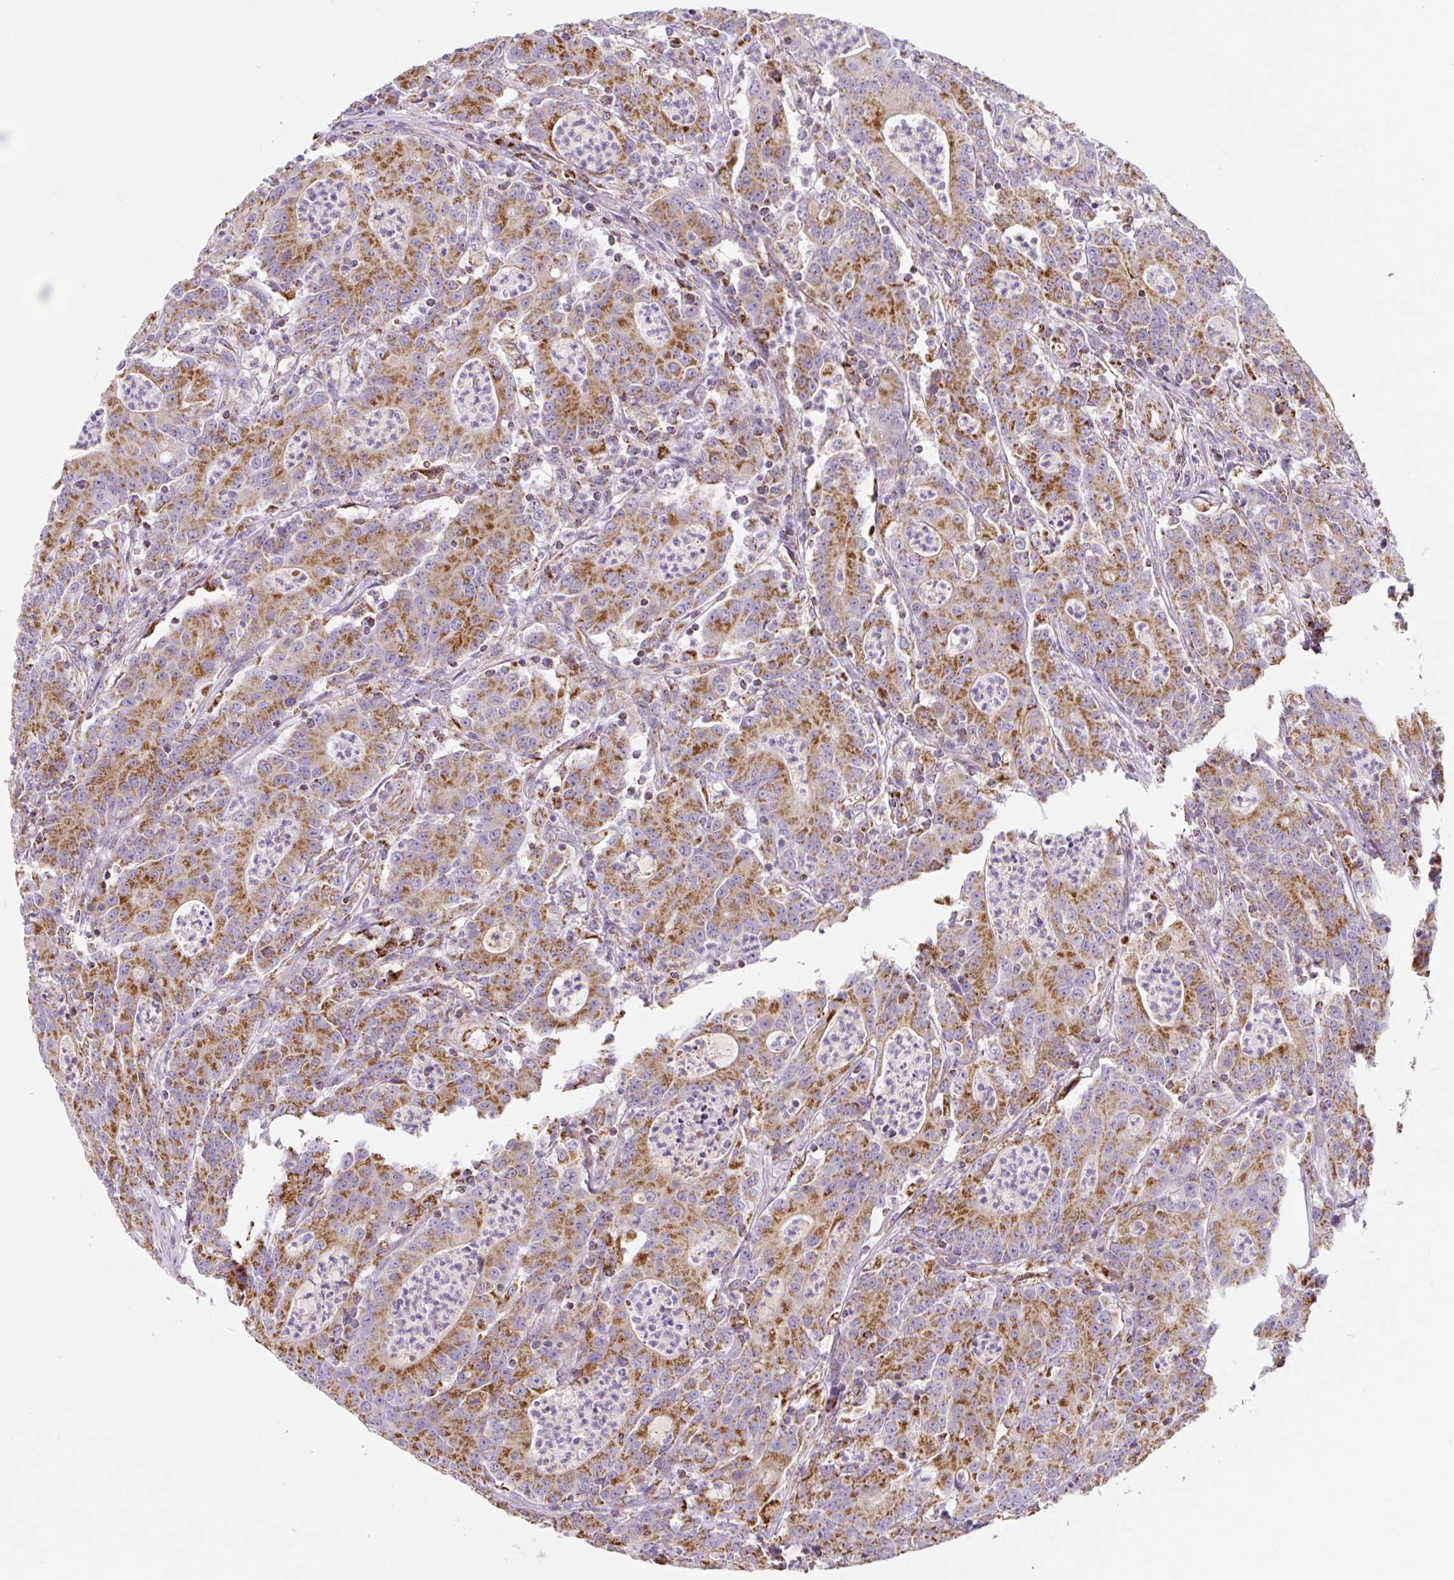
{"staining": {"intensity": "strong", "quantity": ">75%", "location": "cytoplasmic/membranous"}, "tissue": "colorectal cancer", "cell_type": "Tumor cells", "image_type": "cancer", "snomed": [{"axis": "morphology", "description": "Adenocarcinoma, NOS"}, {"axis": "topography", "description": "Colon"}], "caption": "Brown immunohistochemical staining in adenocarcinoma (colorectal) demonstrates strong cytoplasmic/membranous positivity in approximately >75% of tumor cells.", "gene": "MT-CO2", "patient": {"sex": "male", "age": 83}}